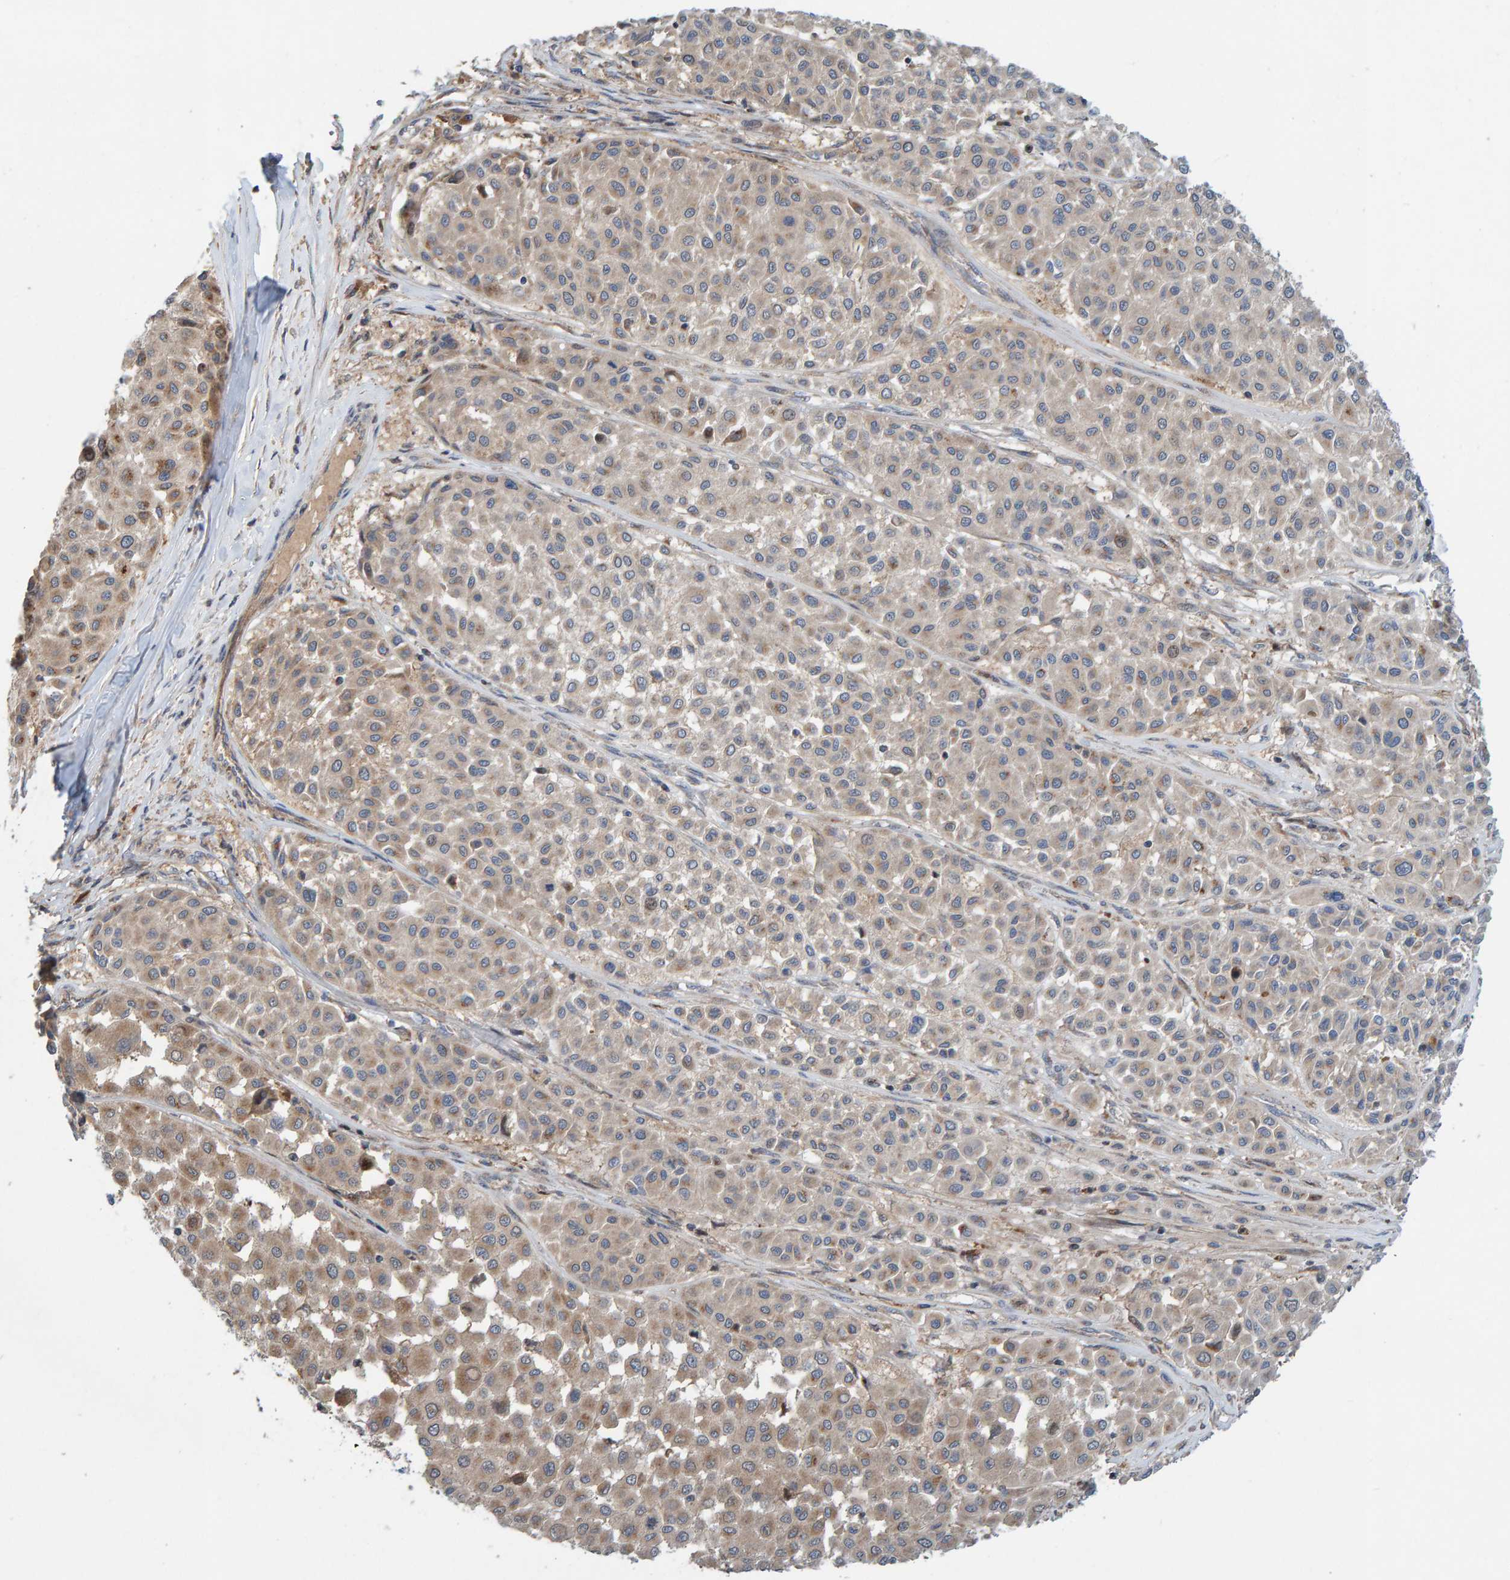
{"staining": {"intensity": "weak", "quantity": "<25%", "location": "cytoplasmic/membranous"}, "tissue": "melanoma", "cell_type": "Tumor cells", "image_type": "cancer", "snomed": [{"axis": "morphology", "description": "Malignant melanoma, Metastatic site"}, {"axis": "topography", "description": "Soft tissue"}], "caption": "Tumor cells show no significant expression in melanoma.", "gene": "KIAA0753", "patient": {"sex": "male", "age": 41}}